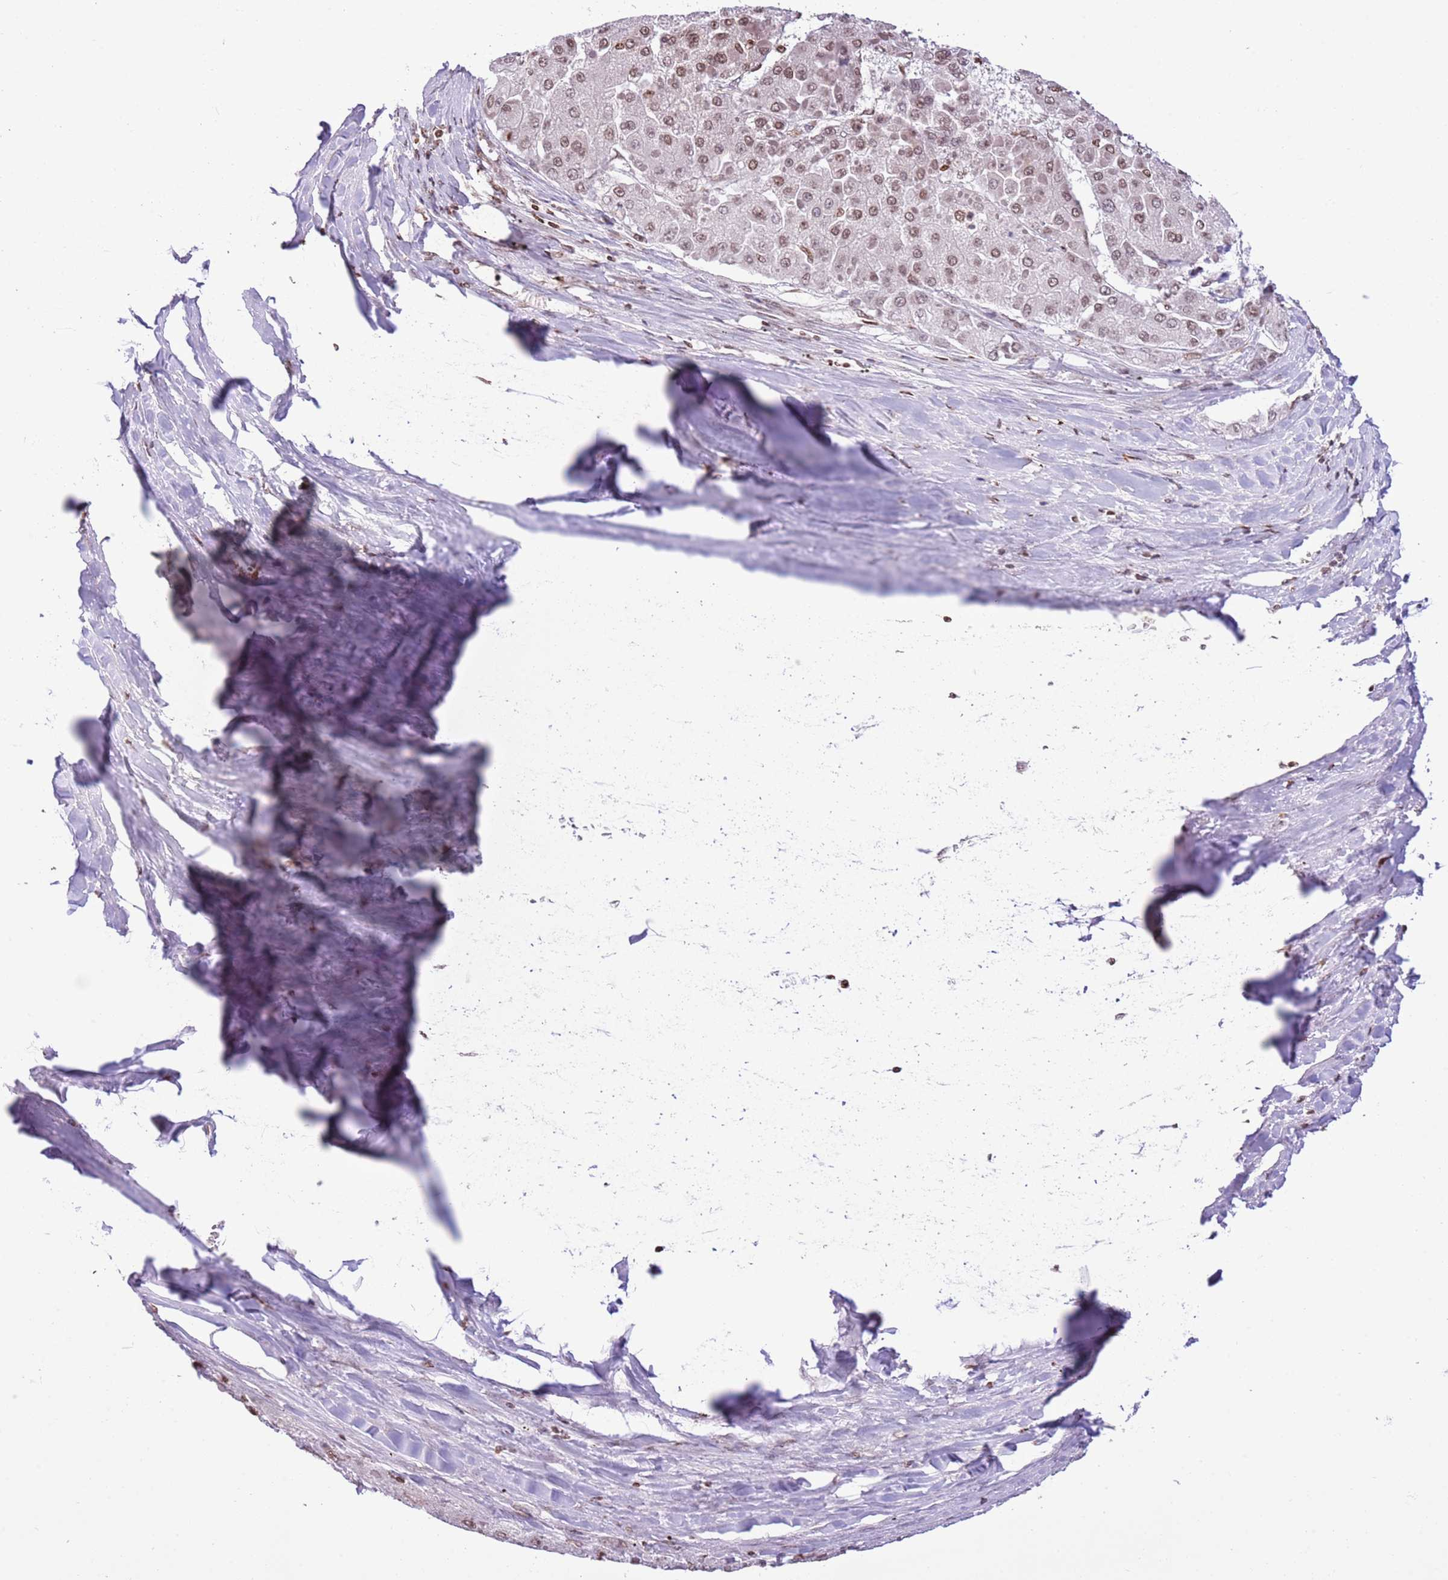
{"staining": {"intensity": "moderate", "quantity": ">75%", "location": "nuclear"}, "tissue": "liver cancer", "cell_type": "Tumor cells", "image_type": "cancer", "snomed": [{"axis": "morphology", "description": "Carcinoma, Hepatocellular, NOS"}, {"axis": "topography", "description": "Liver"}], "caption": "Liver cancer (hepatocellular carcinoma) stained with DAB IHC shows medium levels of moderate nuclear staining in about >75% of tumor cells. The staining was performed using DAB, with brown indicating positive protein expression. Nuclei are stained blue with hematoxylin.", "gene": "NRIP1", "patient": {"sex": "female", "age": 73}}